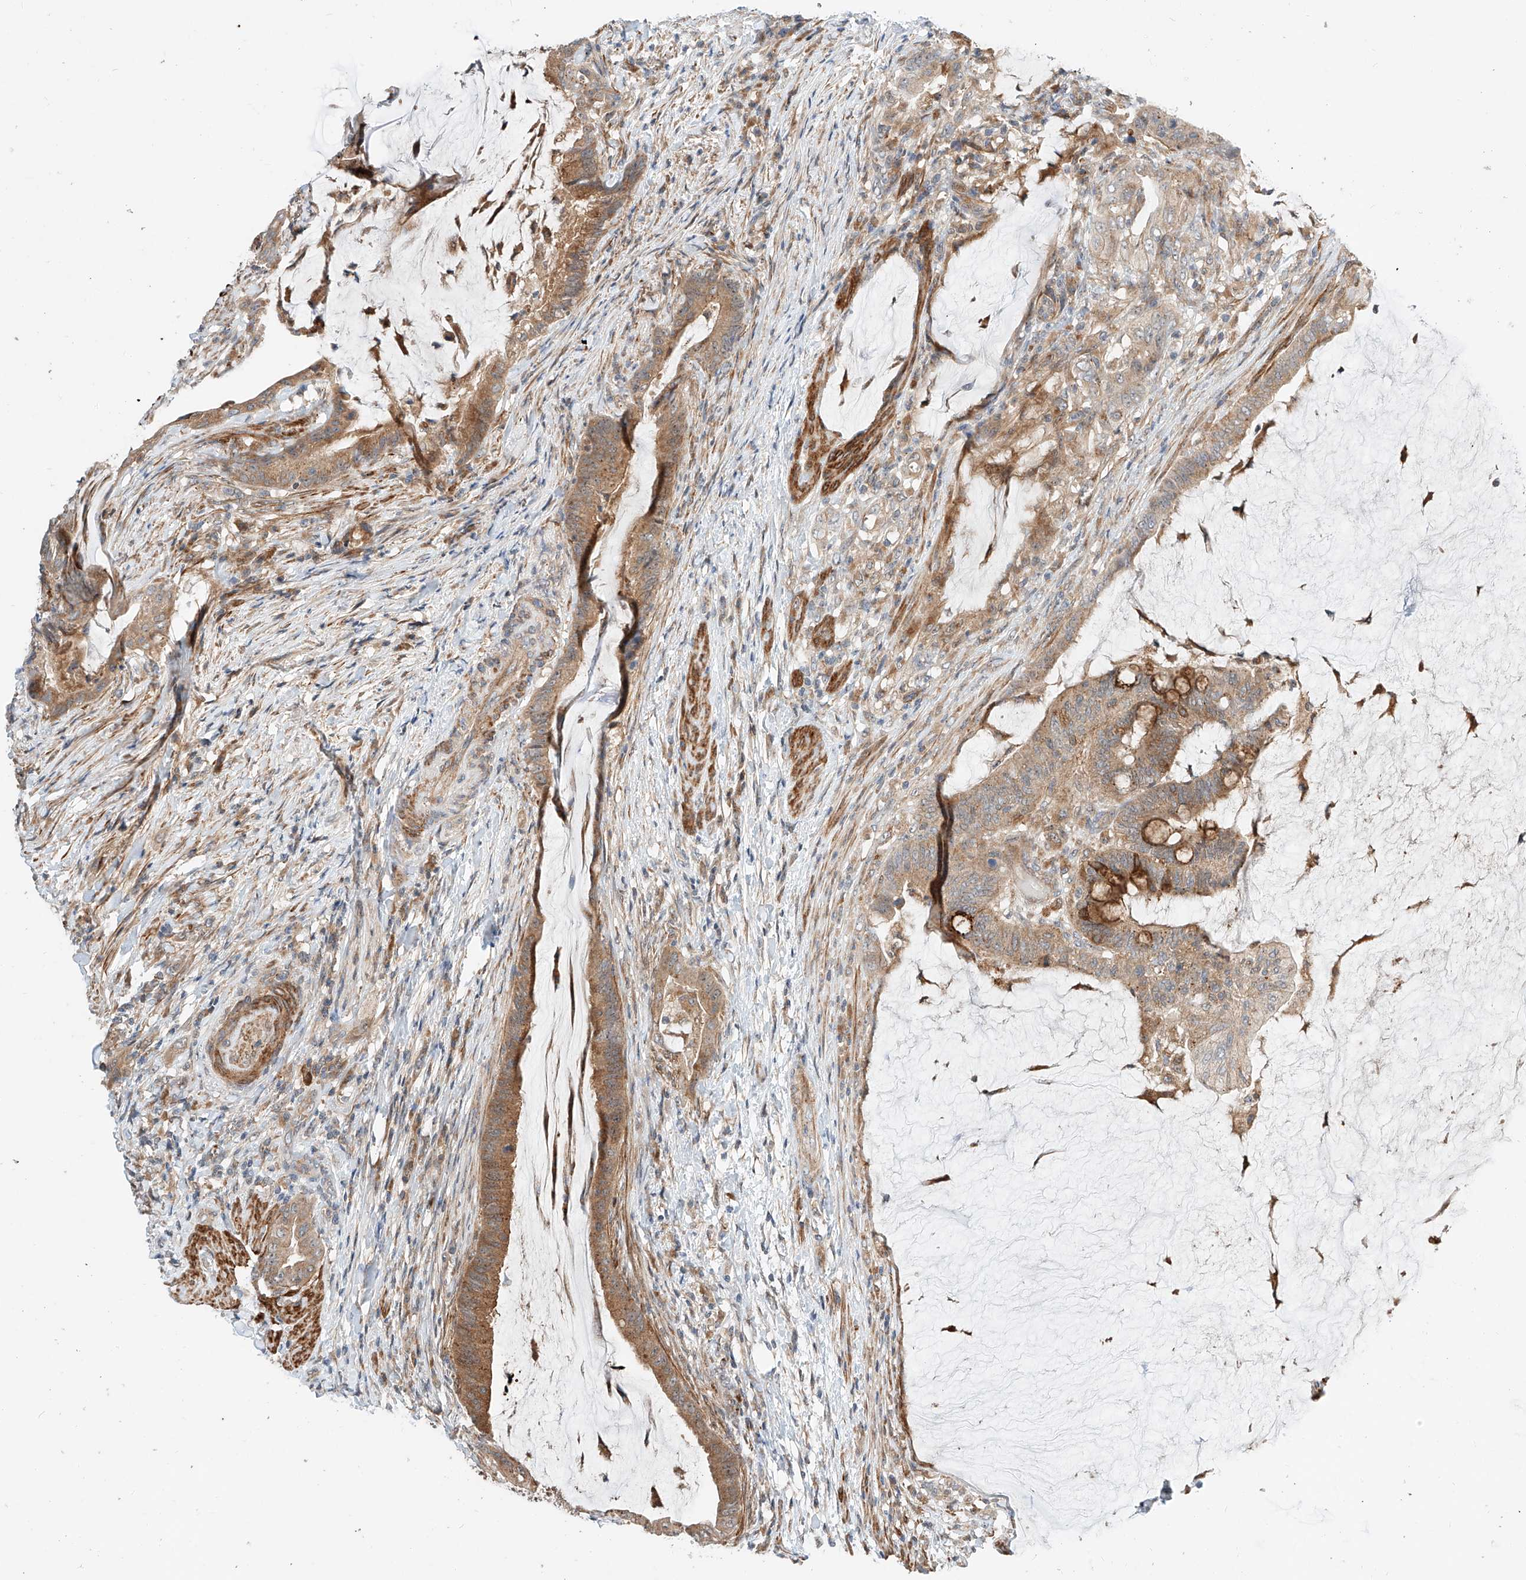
{"staining": {"intensity": "moderate", "quantity": ">75%", "location": "cytoplasmic/membranous"}, "tissue": "colorectal cancer", "cell_type": "Tumor cells", "image_type": "cancer", "snomed": [{"axis": "morphology", "description": "Adenocarcinoma, NOS"}, {"axis": "topography", "description": "Colon"}], "caption": "Colorectal cancer (adenocarcinoma) stained with immunohistochemistry demonstrates moderate cytoplasmic/membranous expression in about >75% of tumor cells. (DAB IHC with brightfield microscopy, high magnification).", "gene": "CPAMD8", "patient": {"sex": "female", "age": 66}}